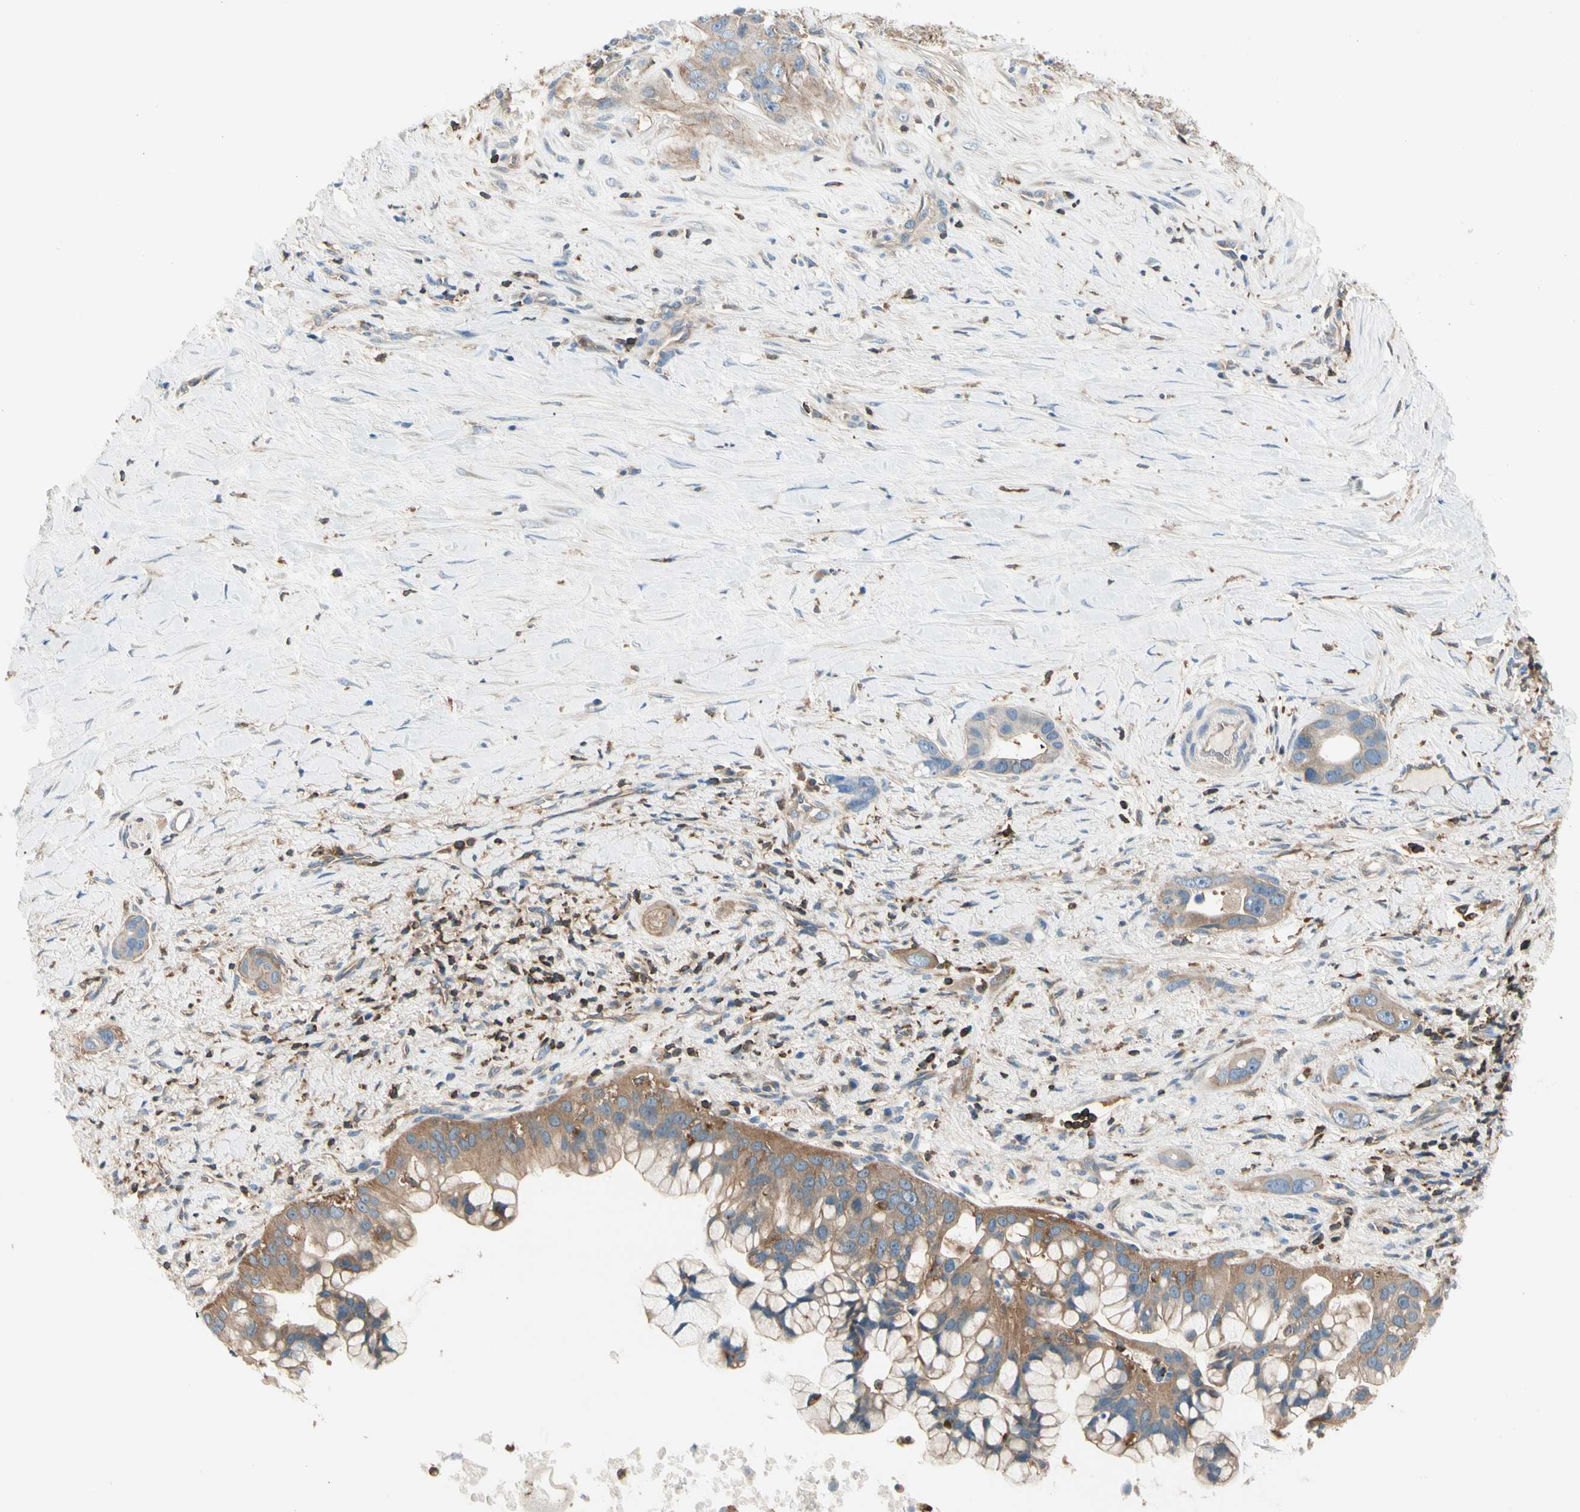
{"staining": {"intensity": "moderate", "quantity": ">75%", "location": "cytoplasmic/membranous"}, "tissue": "liver cancer", "cell_type": "Tumor cells", "image_type": "cancer", "snomed": [{"axis": "morphology", "description": "Cholangiocarcinoma"}, {"axis": "topography", "description": "Liver"}], "caption": "Liver cholangiocarcinoma was stained to show a protein in brown. There is medium levels of moderate cytoplasmic/membranous staining in about >75% of tumor cells.", "gene": "CAPZA2", "patient": {"sex": "female", "age": 65}}